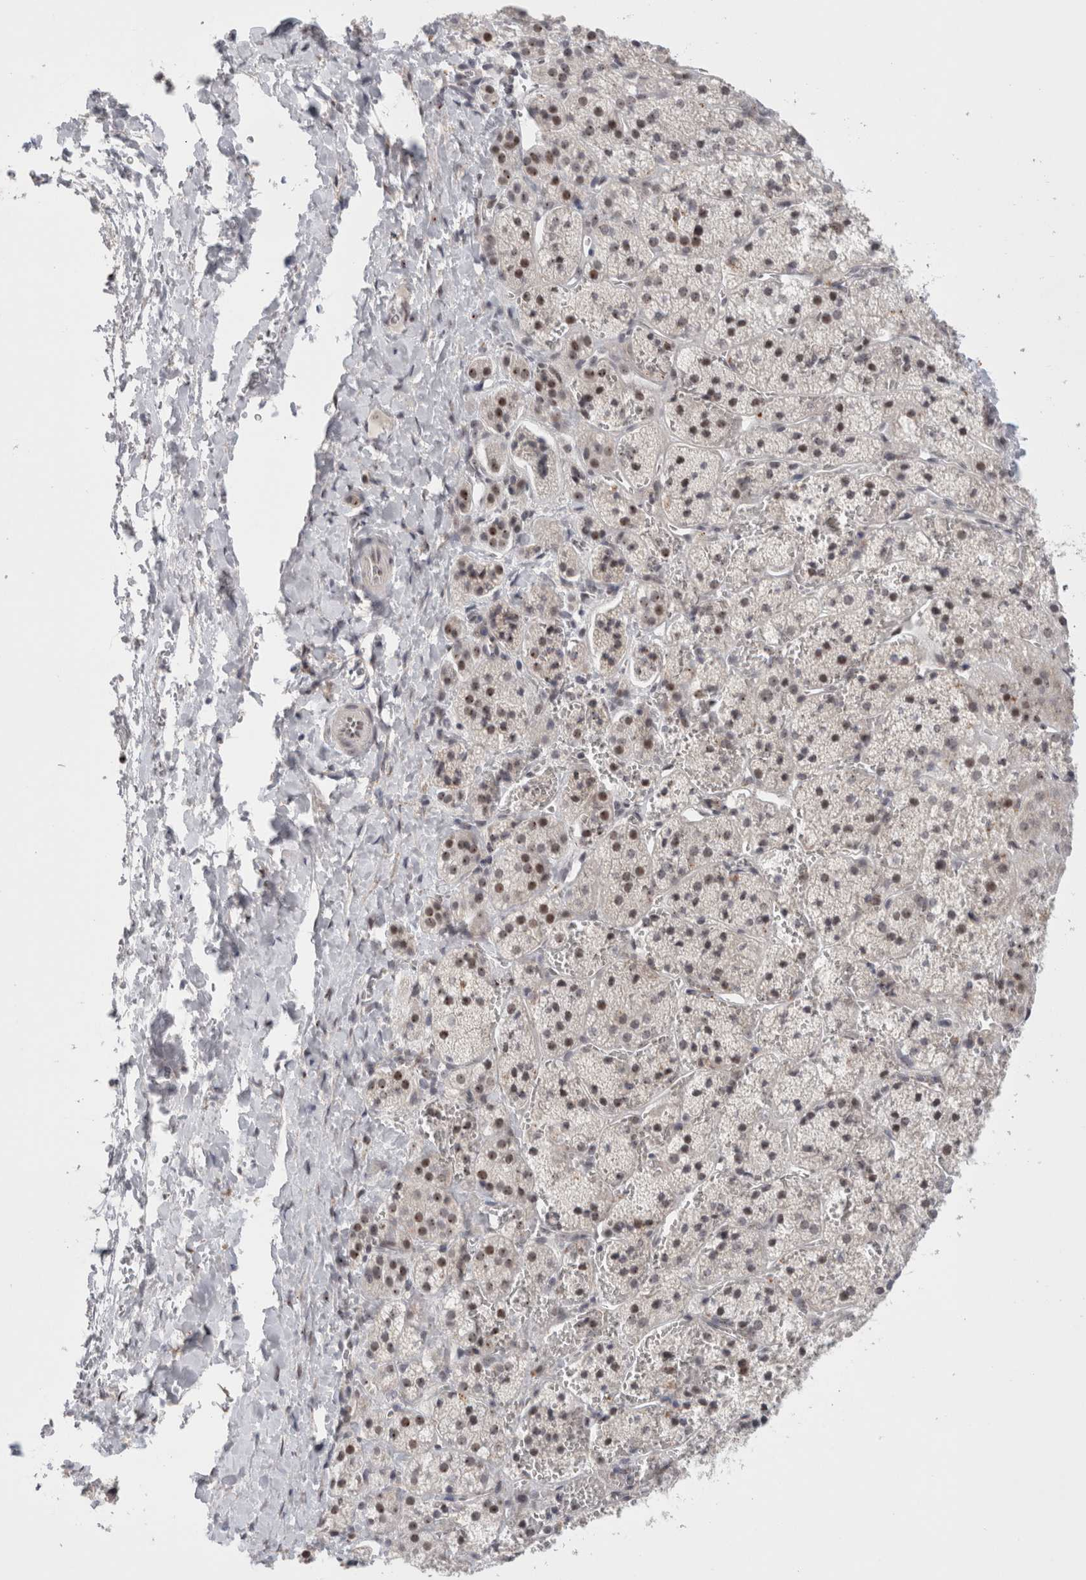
{"staining": {"intensity": "moderate", "quantity": "25%-75%", "location": "nuclear"}, "tissue": "adrenal gland", "cell_type": "Glandular cells", "image_type": "normal", "snomed": [{"axis": "morphology", "description": "Normal tissue, NOS"}, {"axis": "topography", "description": "Adrenal gland"}], "caption": "Approximately 25%-75% of glandular cells in normal human adrenal gland display moderate nuclear protein positivity as visualized by brown immunohistochemical staining.", "gene": "SENP6", "patient": {"sex": "female", "age": 44}}